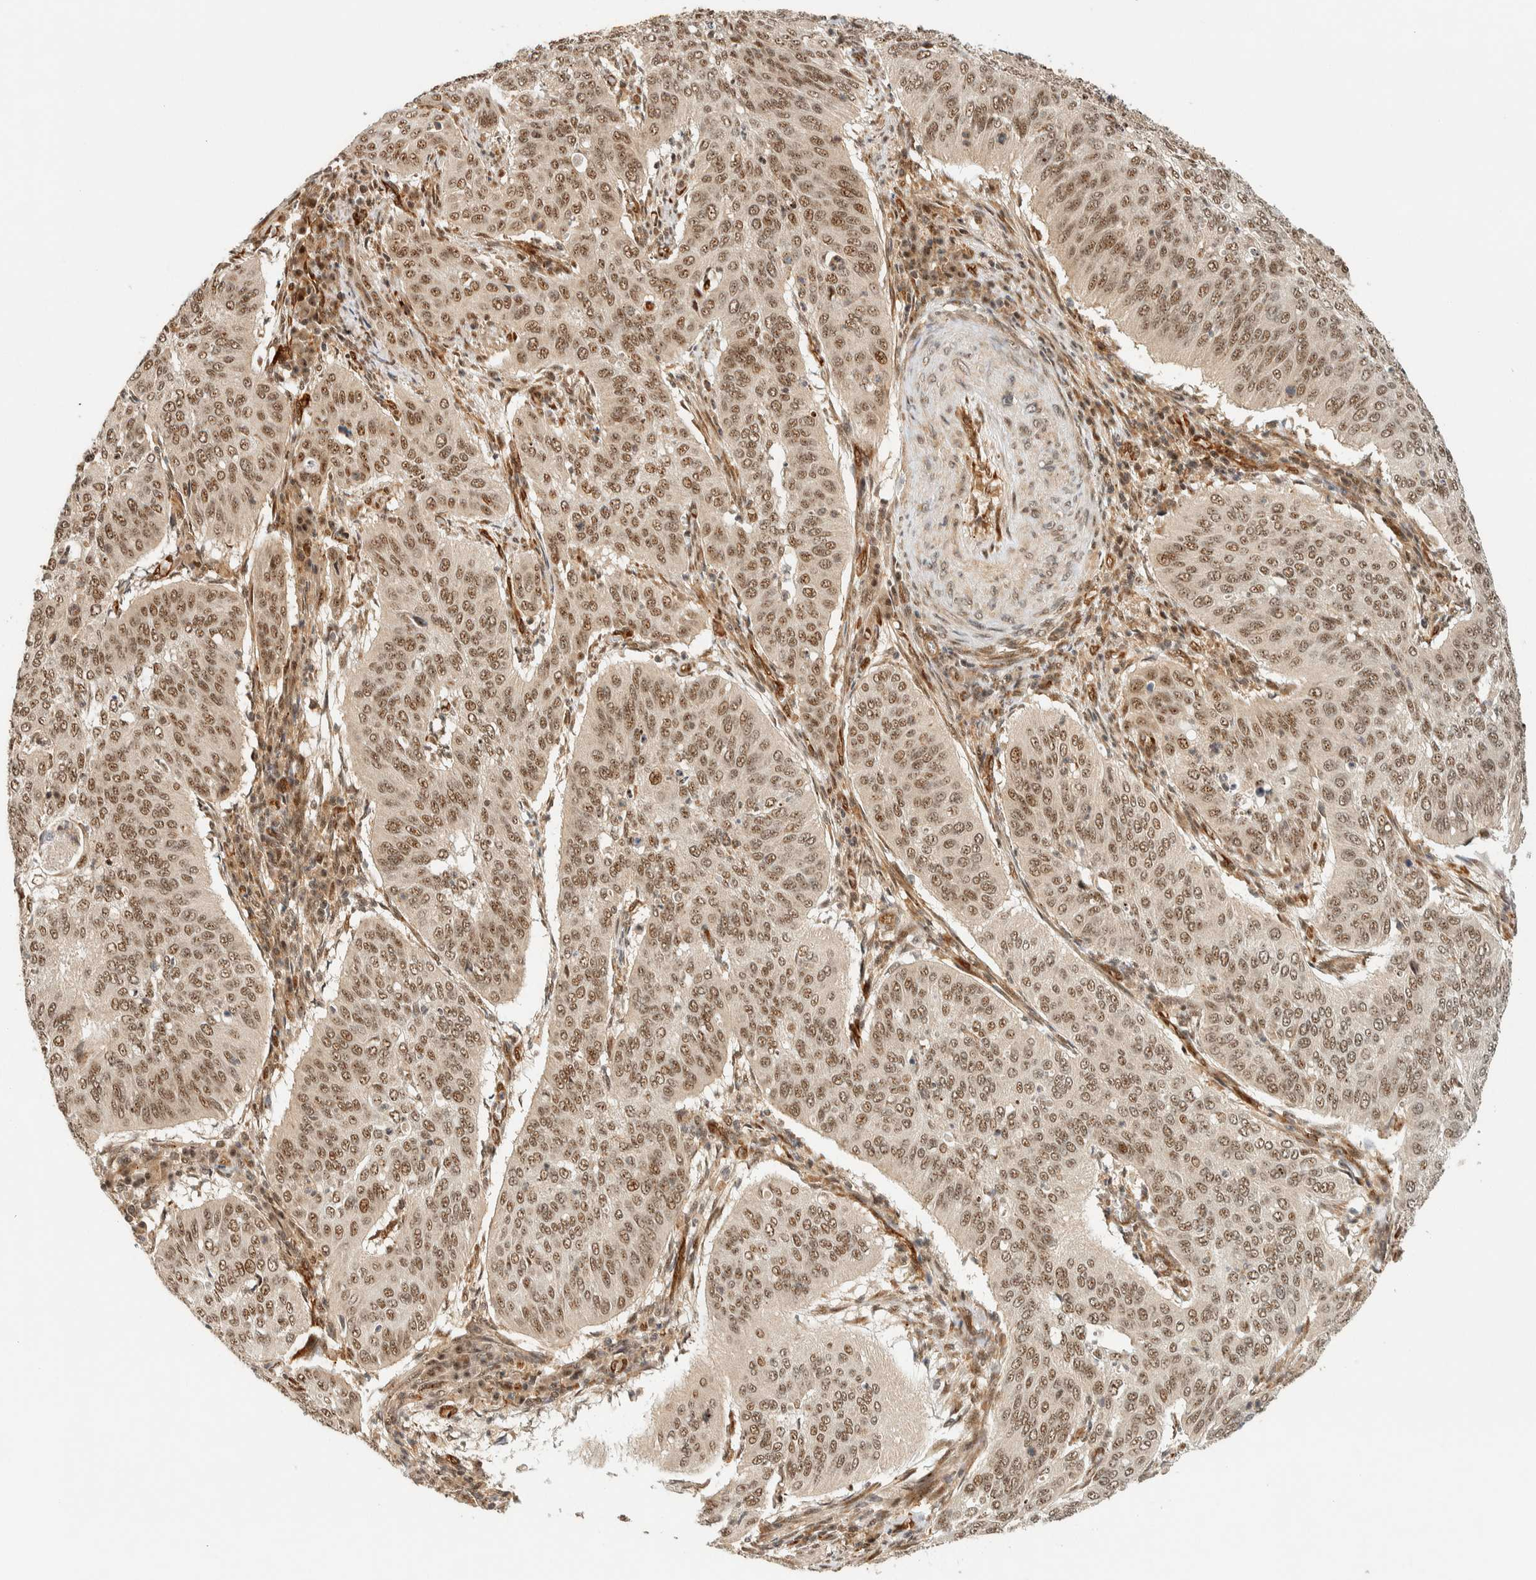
{"staining": {"intensity": "moderate", "quantity": ">75%", "location": "nuclear"}, "tissue": "cervical cancer", "cell_type": "Tumor cells", "image_type": "cancer", "snomed": [{"axis": "morphology", "description": "Normal tissue, NOS"}, {"axis": "morphology", "description": "Squamous cell carcinoma, NOS"}, {"axis": "topography", "description": "Cervix"}], "caption": "The histopathology image reveals a brown stain indicating the presence of a protein in the nuclear of tumor cells in squamous cell carcinoma (cervical).", "gene": "SIK1", "patient": {"sex": "female", "age": 39}}